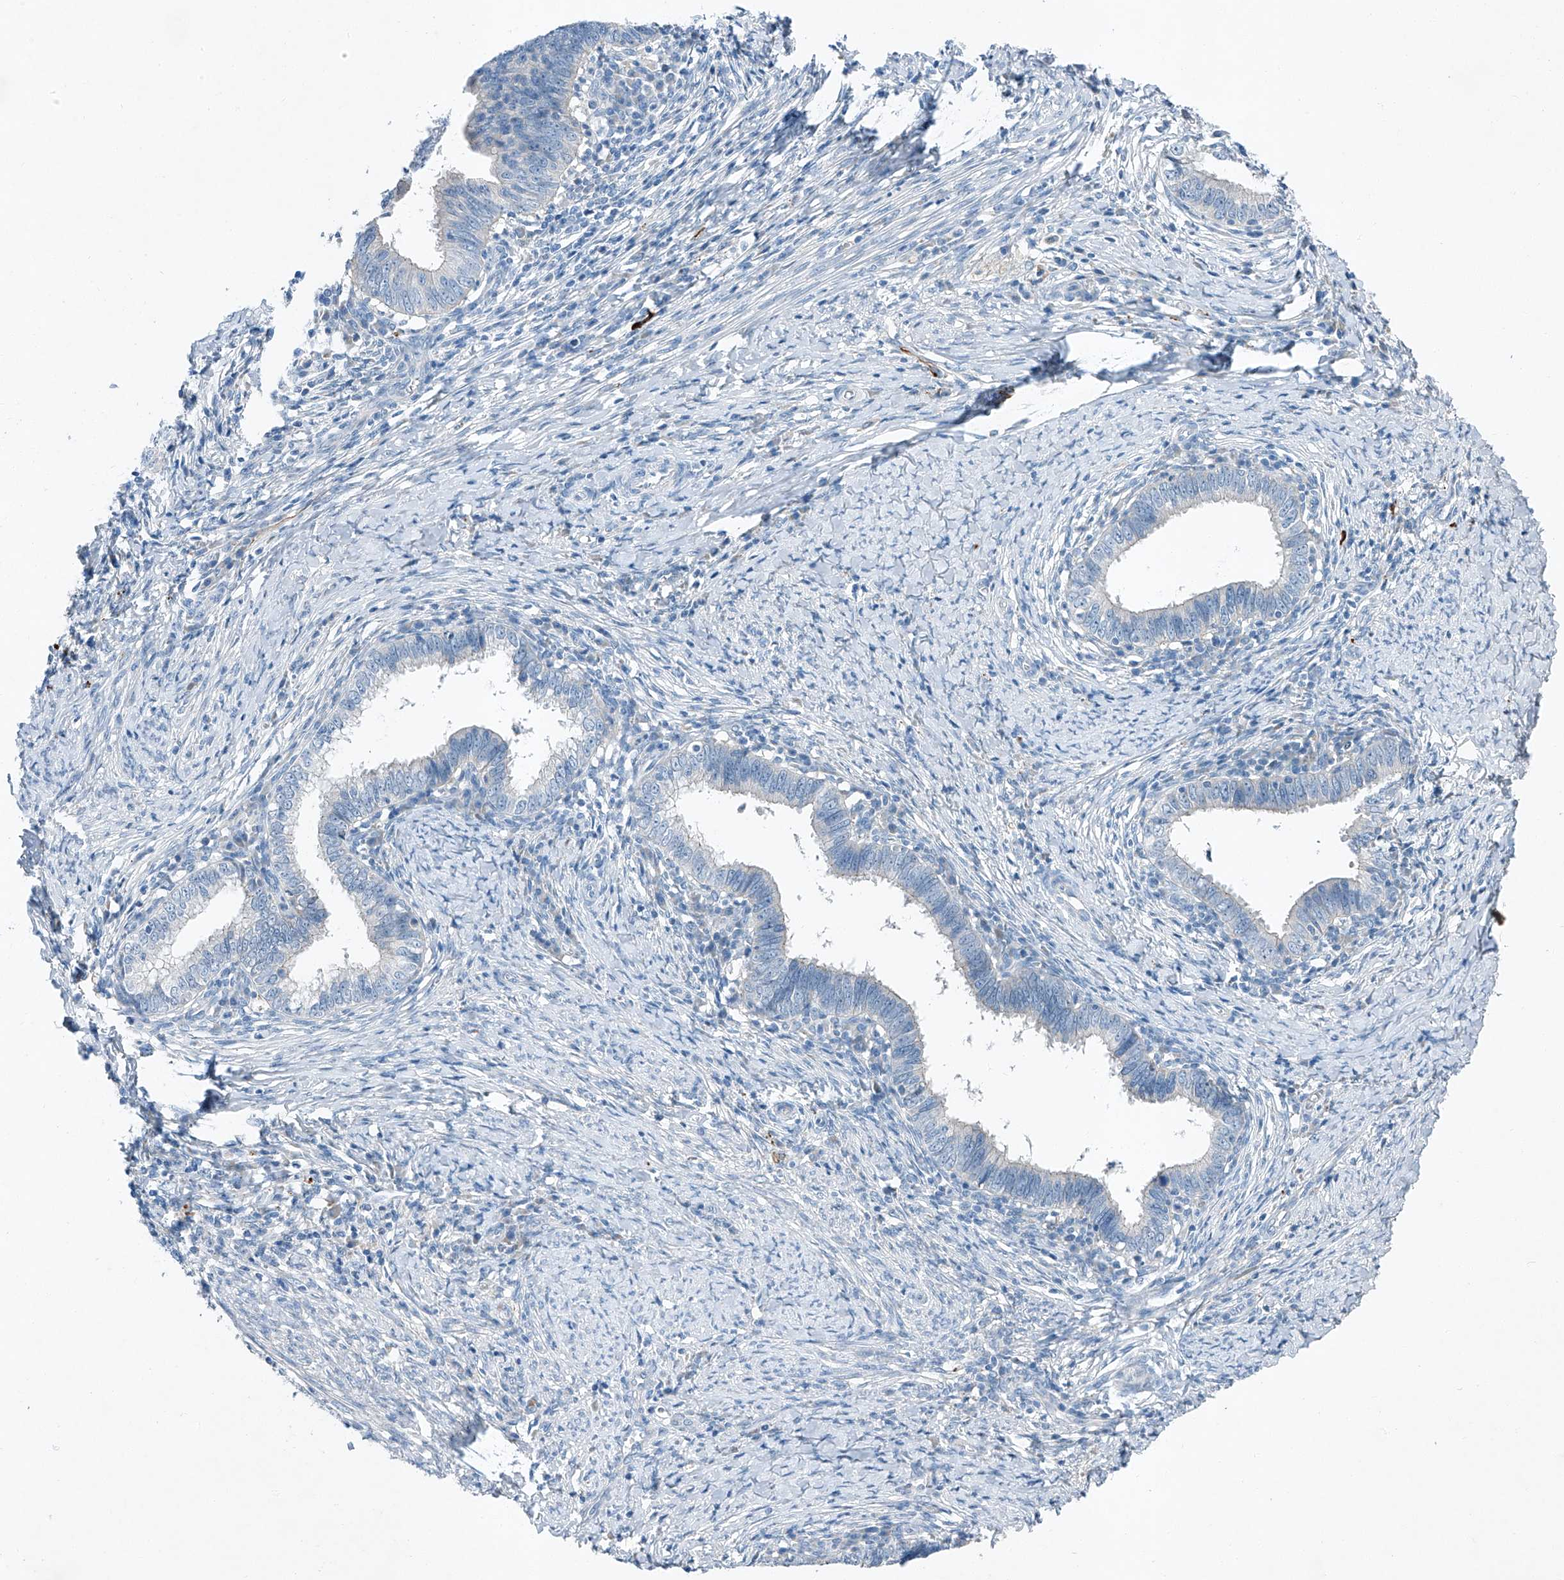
{"staining": {"intensity": "negative", "quantity": "none", "location": "none"}, "tissue": "cervical cancer", "cell_type": "Tumor cells", "image_type": "cancer", "snomed": [{"axis": "morphology", "description": "Adenocarcinoma, NOS"}, {"axis": "topography", "description": "Cervix"}], "caption": "This micrograph is of cervical cancer (adenocarcinoma) stained with IHC to label a protein in brown with the nuclei are counter-stained blue. There is no staining in tumor cells.", "gene": "MDGA1", "patient": {"sex": "female", "age": 36}}